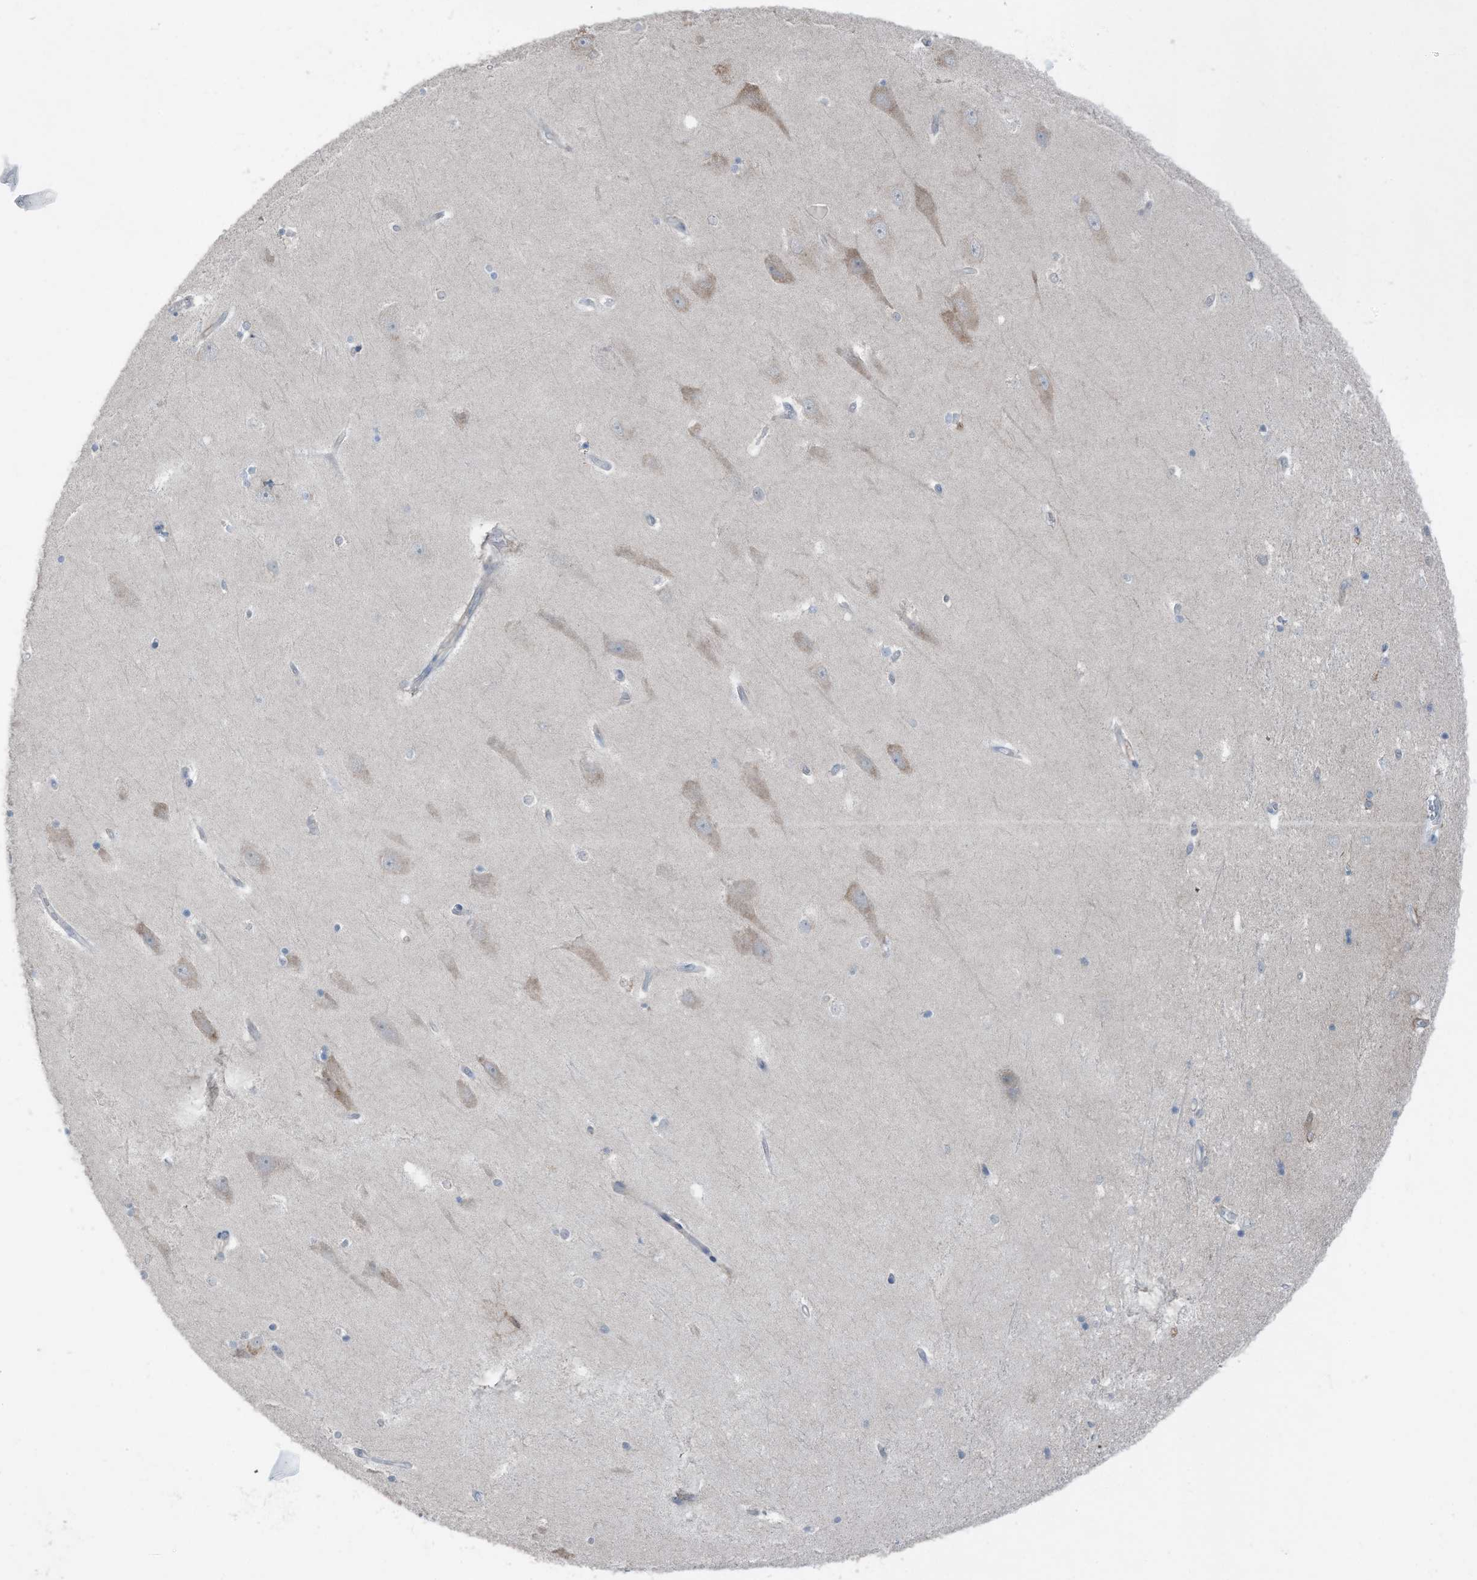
{"staining": {"intensity": "negative", "quantity": "none", "location": "none"}, "tissue": "hippocampus", "cell_type": "Glial cells", "image_type": "normal", "snomed": [{"axis": "morphology", "description": "Normal tissue, NOS"}, {"axis": "topography", "description": "Hippocampus"}], "caption": "An immunohistochemistry (IHC) image of unremarkable hippocampus is shown. There is no staining in glial cells of hippocampus. Nuclei are stained in blue.", "gene": "ARHGEF33", "patient": {"sex": "male", "age": 45}}